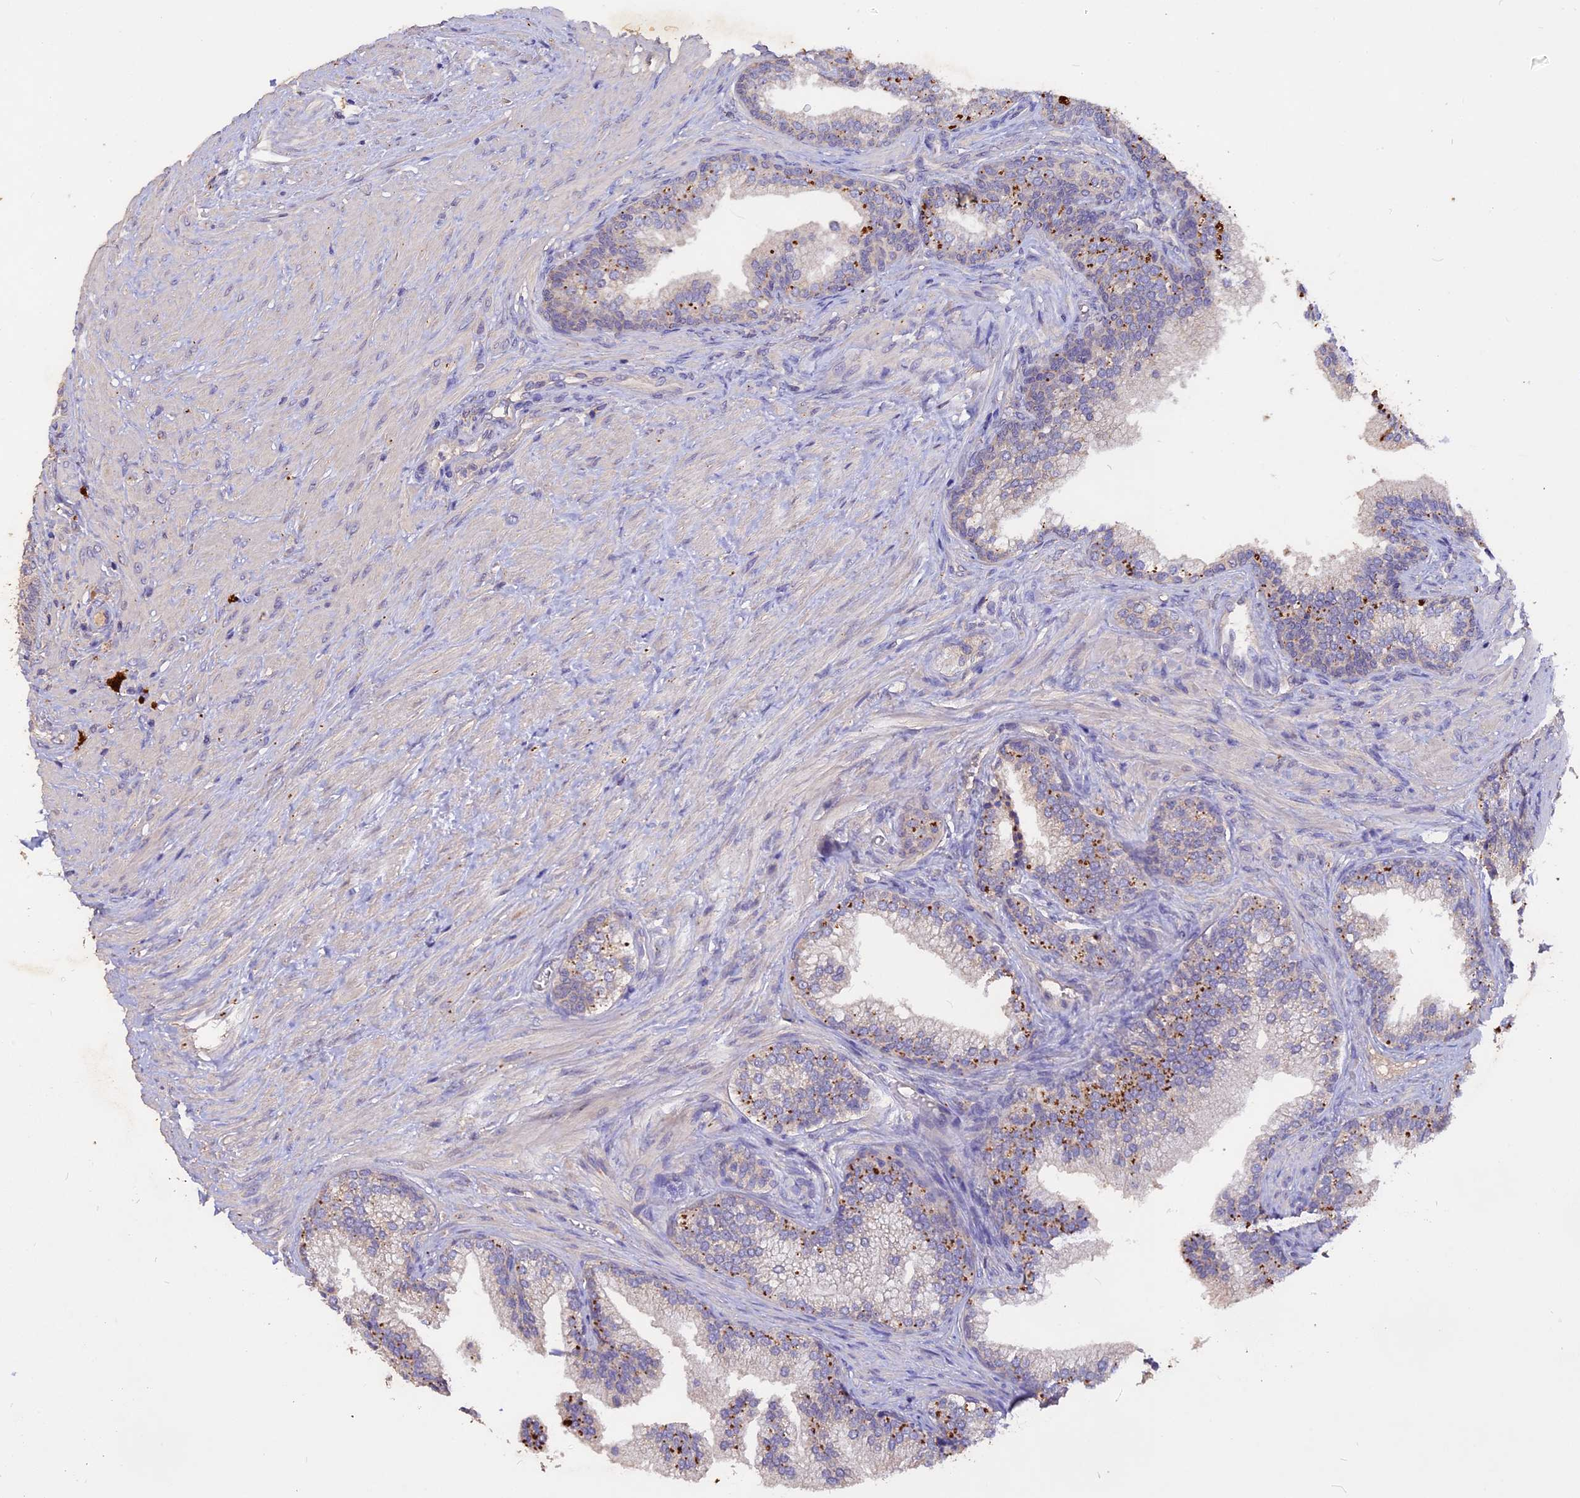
{"staining": {"intensity": "moderate", "quantity": "<25%", "location": "cytoplasmic/membranous"}, "tissue": "prostate", "cell_type": "Glandular cells", "image_type": "normal", "snomed": [{"axis": "morphology", "description": "Normal tissue, NOS"}, {"axis": "topography", "description": "Prostate"}], "caption": "DAB immunohistochemical staining of normal human prostate shows moderate cytoplasmic/membranous protein positivity in about <25% of glandular cells.", "gene": "SLC26A4", "patient": {"sex": "male", "age": 76}}